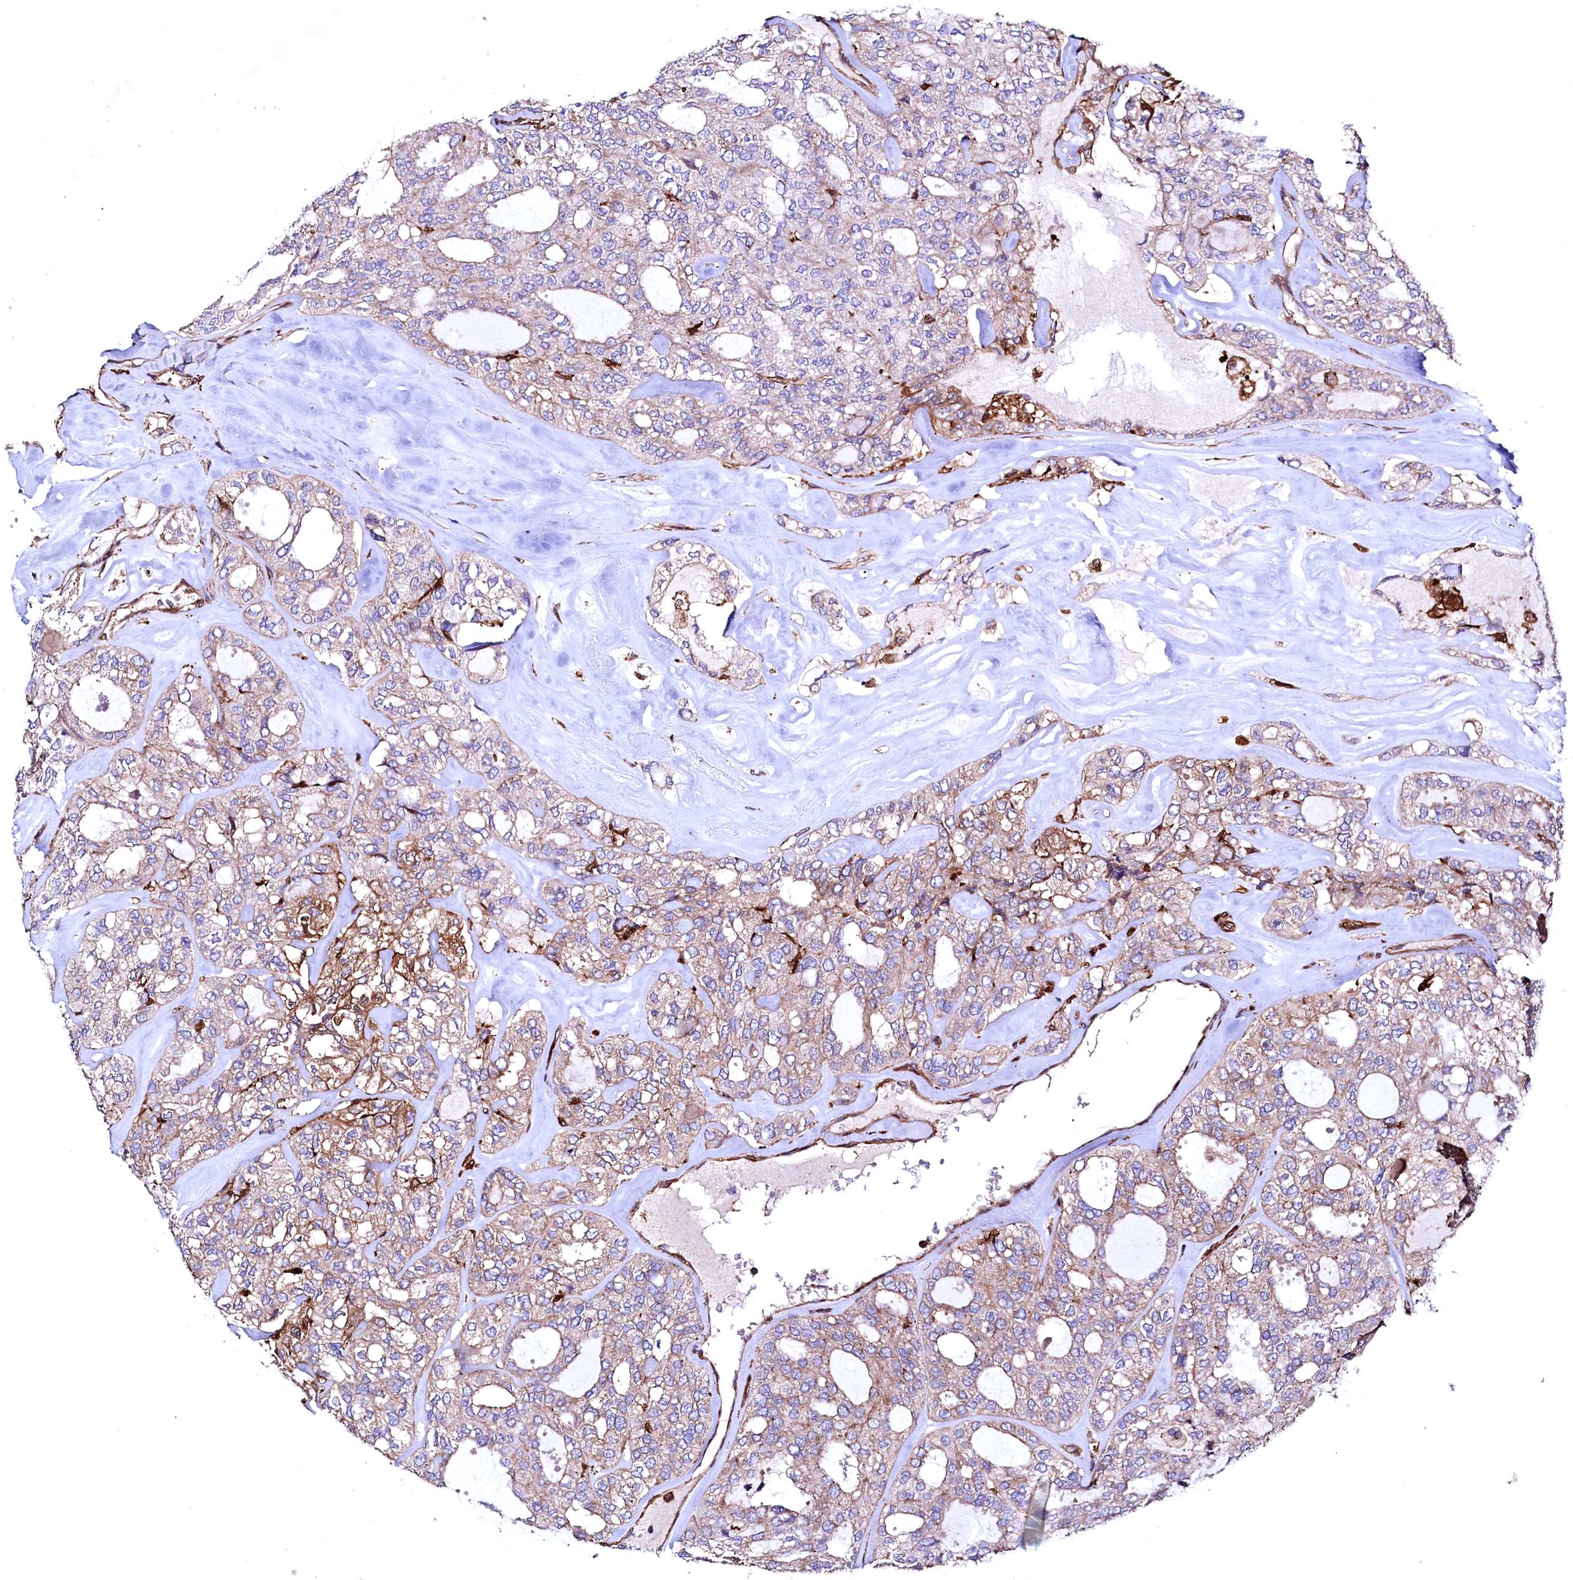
{"staining": {"intensity": "moderate", "quantity": "<25%", "location": "cytoplasmic/membranous"}, "tissue": "thyroid cancer", "cell_type": "Tumor cells", "image_type": "cancer", "snomed": [{"axis": "morphology", "description": "Follicular adenoma carcinoma, NOS"}, {"axis": "topography", "description": "Thyroid gland"}], "caption": "Thyroid follicular adenoma carcinoma stained with a brown dye displays moderate cytoplasmic/membranous positive expression in approximately <25% of tumor cells.", "gene": "STAMBPL1", "patient": {"sex": "male", "age": 75}}